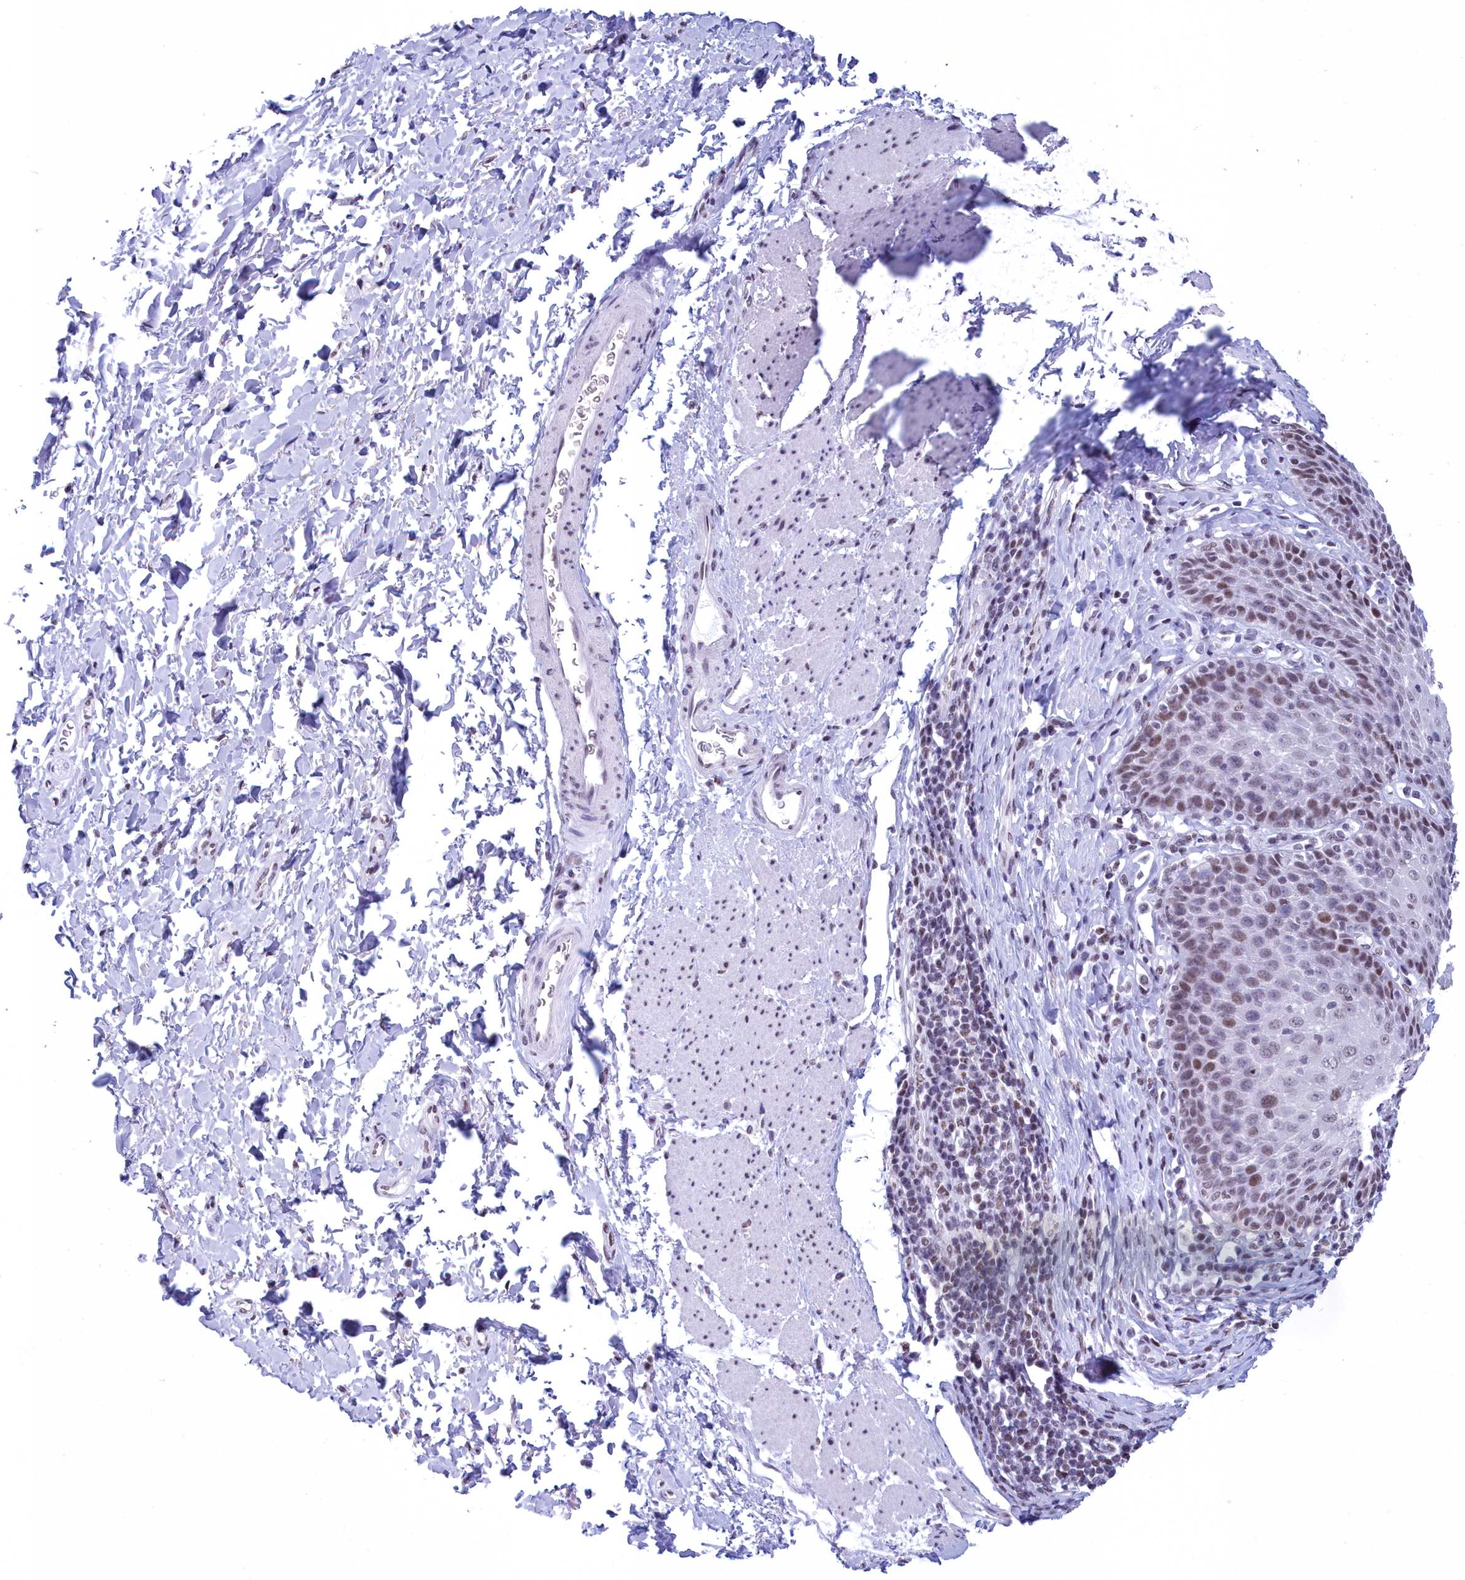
{"staining": {"intensity": "moderate", "quantity": ">75%", "location": "nuclear"}, "tissue": "esophagus", "cell_type": "Squamous epithelial cells", "image_type": "normal", "snomed": [{"axis": "morphology", "description": "Normal tissue, NOS"}, {"axis": "topography", "description": "Esophagus"}], "caption": "Immunohistochemistry image of normal esophagus: esophagus stained using immunohistochemistry demonstrates medium levels of moderate protein expression localized specifically in the nuclear of squamous epithelial cells, appearing as a nuclear brown color.", "gene": "CDC26", "patient": {"sex": "female", "age": 61}}